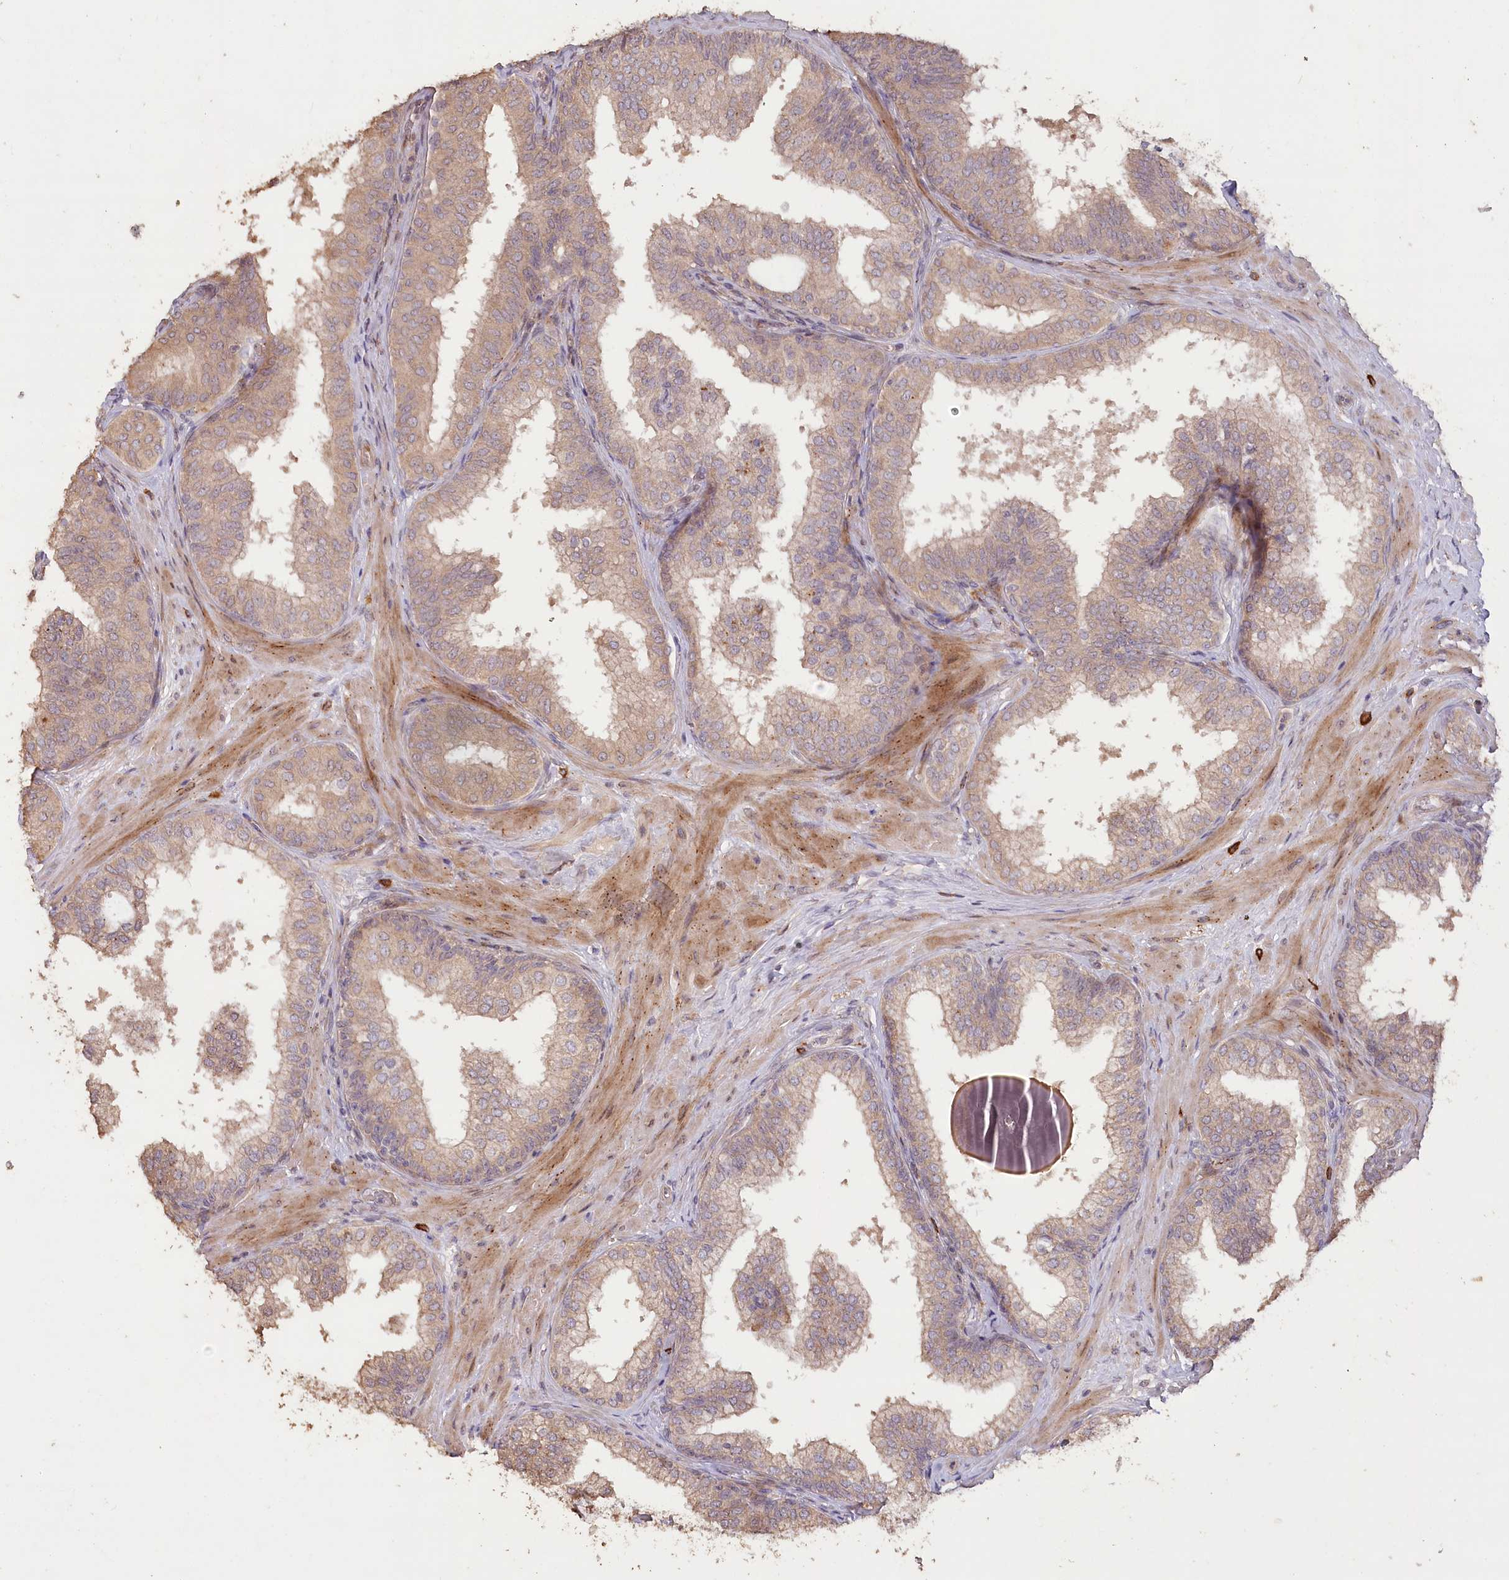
{"staining": {"intensity": "weak", "quantity": ">75%", "location": "cytoplasmic/membranous"}, "tissue": "prostate", "cell_type": "Glandular cells", "image_type": "normal", "snomed": [{"axis": "morphology", "description": "Normal tissue, NOS"}, {"axis": "topography", "description": "Prostate"}], "caption": "Human prostate stained with a protein marker displays weak staining in glandular cells.", "gene": "IRAK1BP1", "patient": {"sex": "male", "age": 60}}